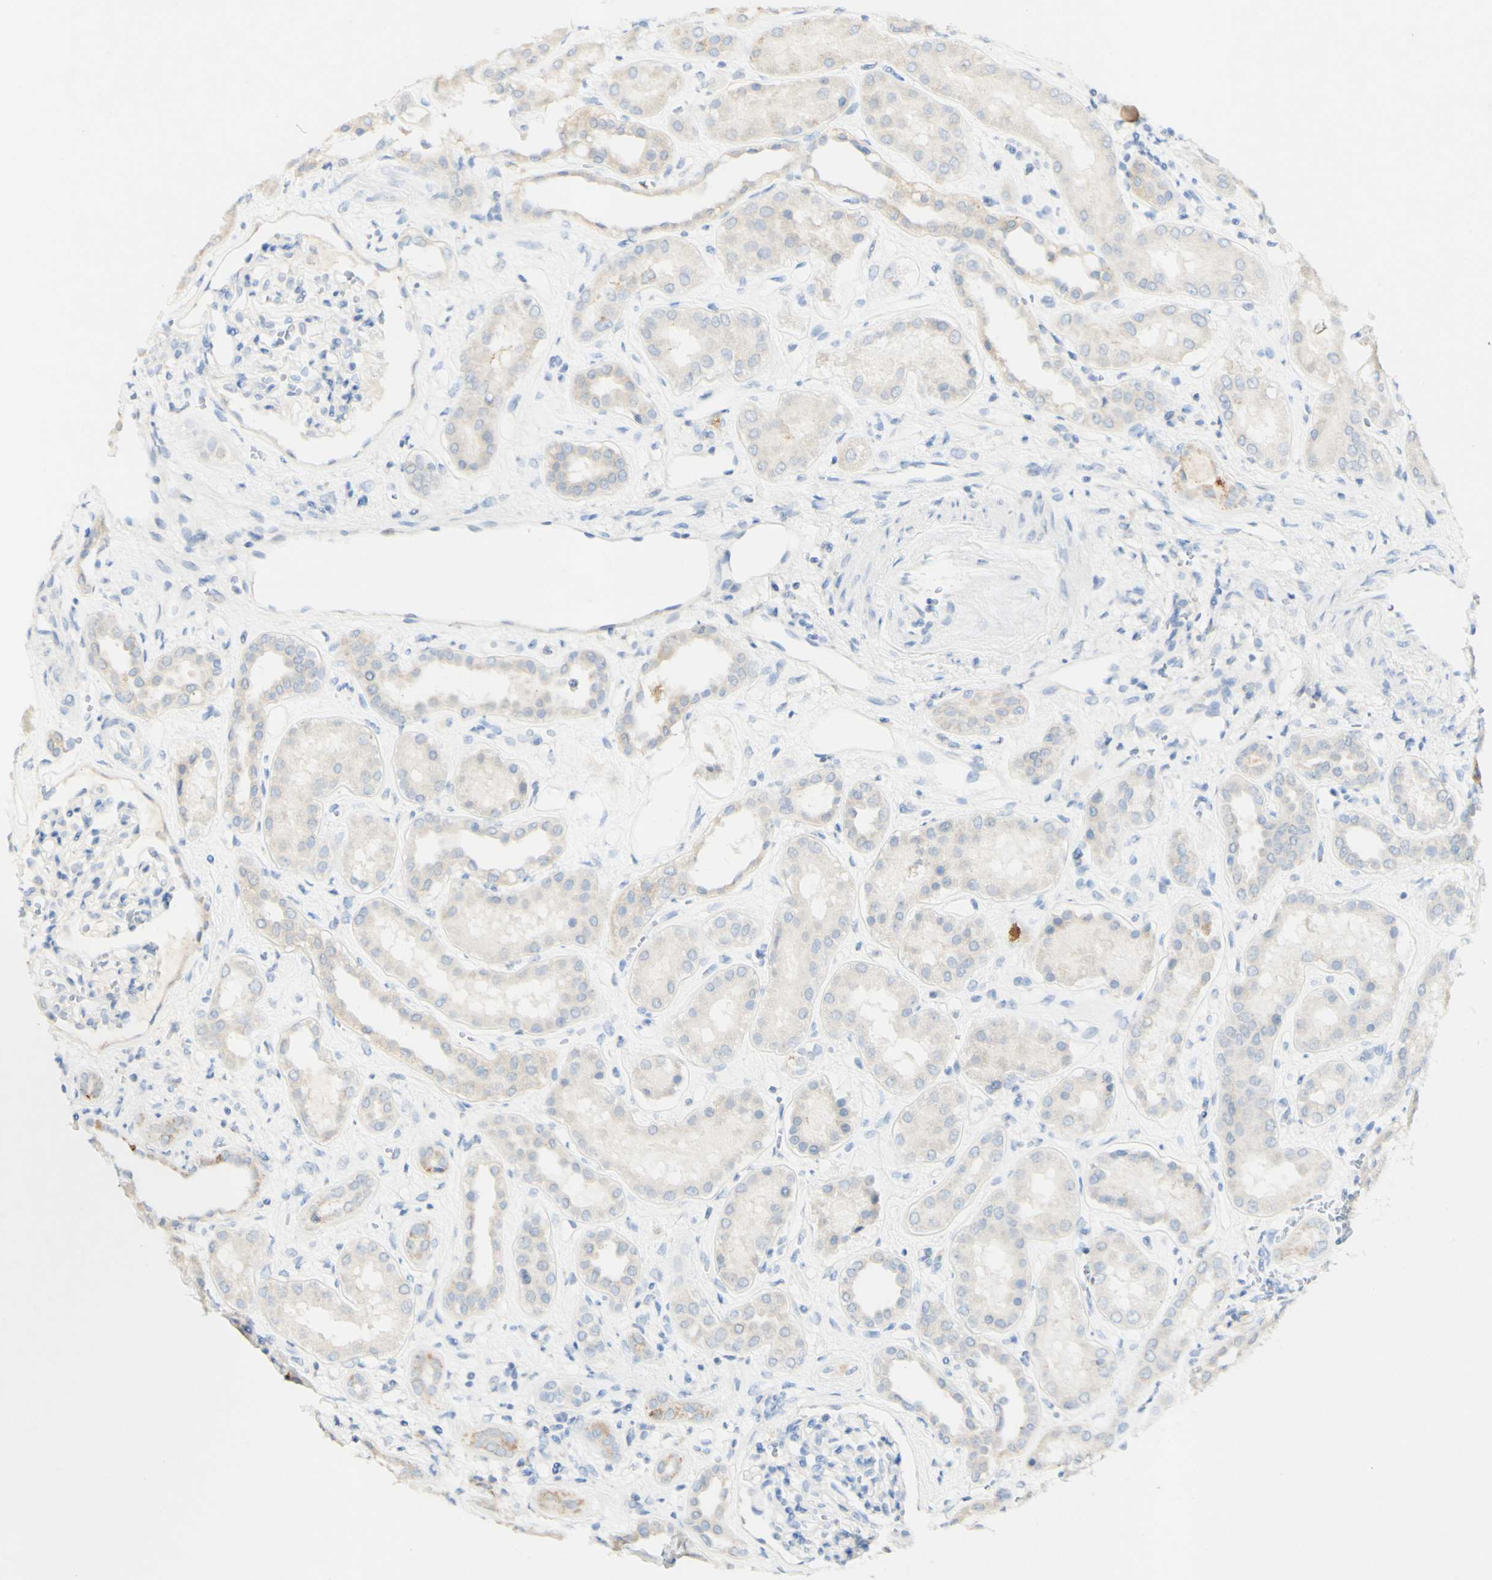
{"staining": {"intensity": "negative", "quantity": "none", "location": "none"}, "tissue": "kidney", "cell_type": "Cells in glomeruli", "image_type": "normal", "snomed": [{"axis": "morphology", "description": "Normal tissue, NOS"}, {"axis": "topography", "description": "Kidney"}], "caption": "Immunohistochemical staining of benign kidney demonstrates no significant positivity in cells in glomeruli. (DAB (3,3'-diaminobenzidine) immunohistochemistry with hematoxylin counter stain).", "gene": "FGF4", "patient": {"sex": "male", "age": 59}}